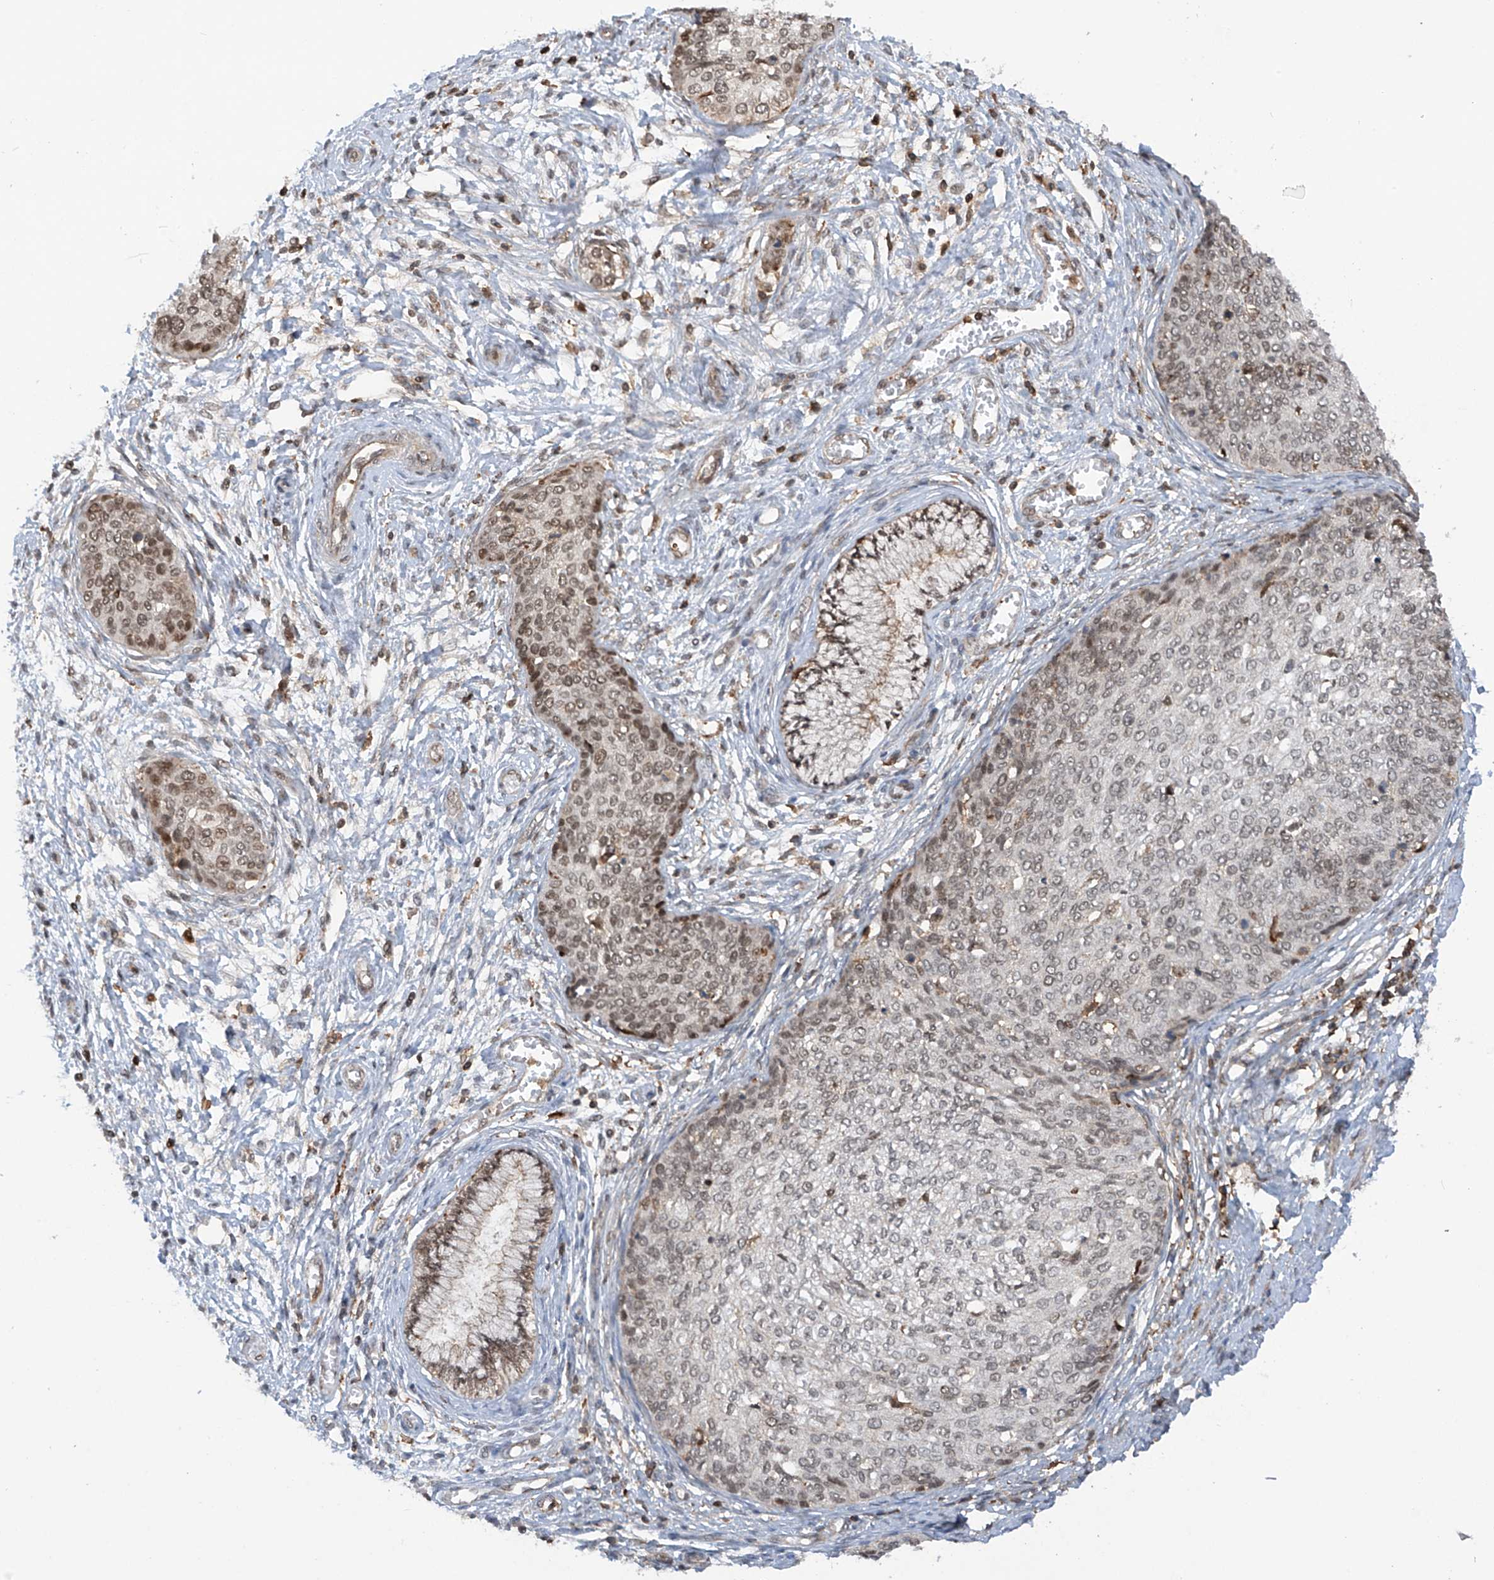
{"staining": {"intensity": "moderate", "quantity": "<25%", "location": "nuclear"}, "tissue": "cervical cancer", "cell_type": "Tumor cells", "image_type": "cancer", "snomed": [{"axis": "morphology", "description": "Squamous cell carcinoma, NOS"}, {"axis": "topography", "description": "Cervix"}], "caption": "The histopathology image reveals immunohistochemical staining of cervical cancer (squamous cell carcinoma). There is moderate nuclear positivity is appreciated in about <25% of tumor cells.", "gene": "REPIN1", "patient": {"sex": "female", "age": 37}}